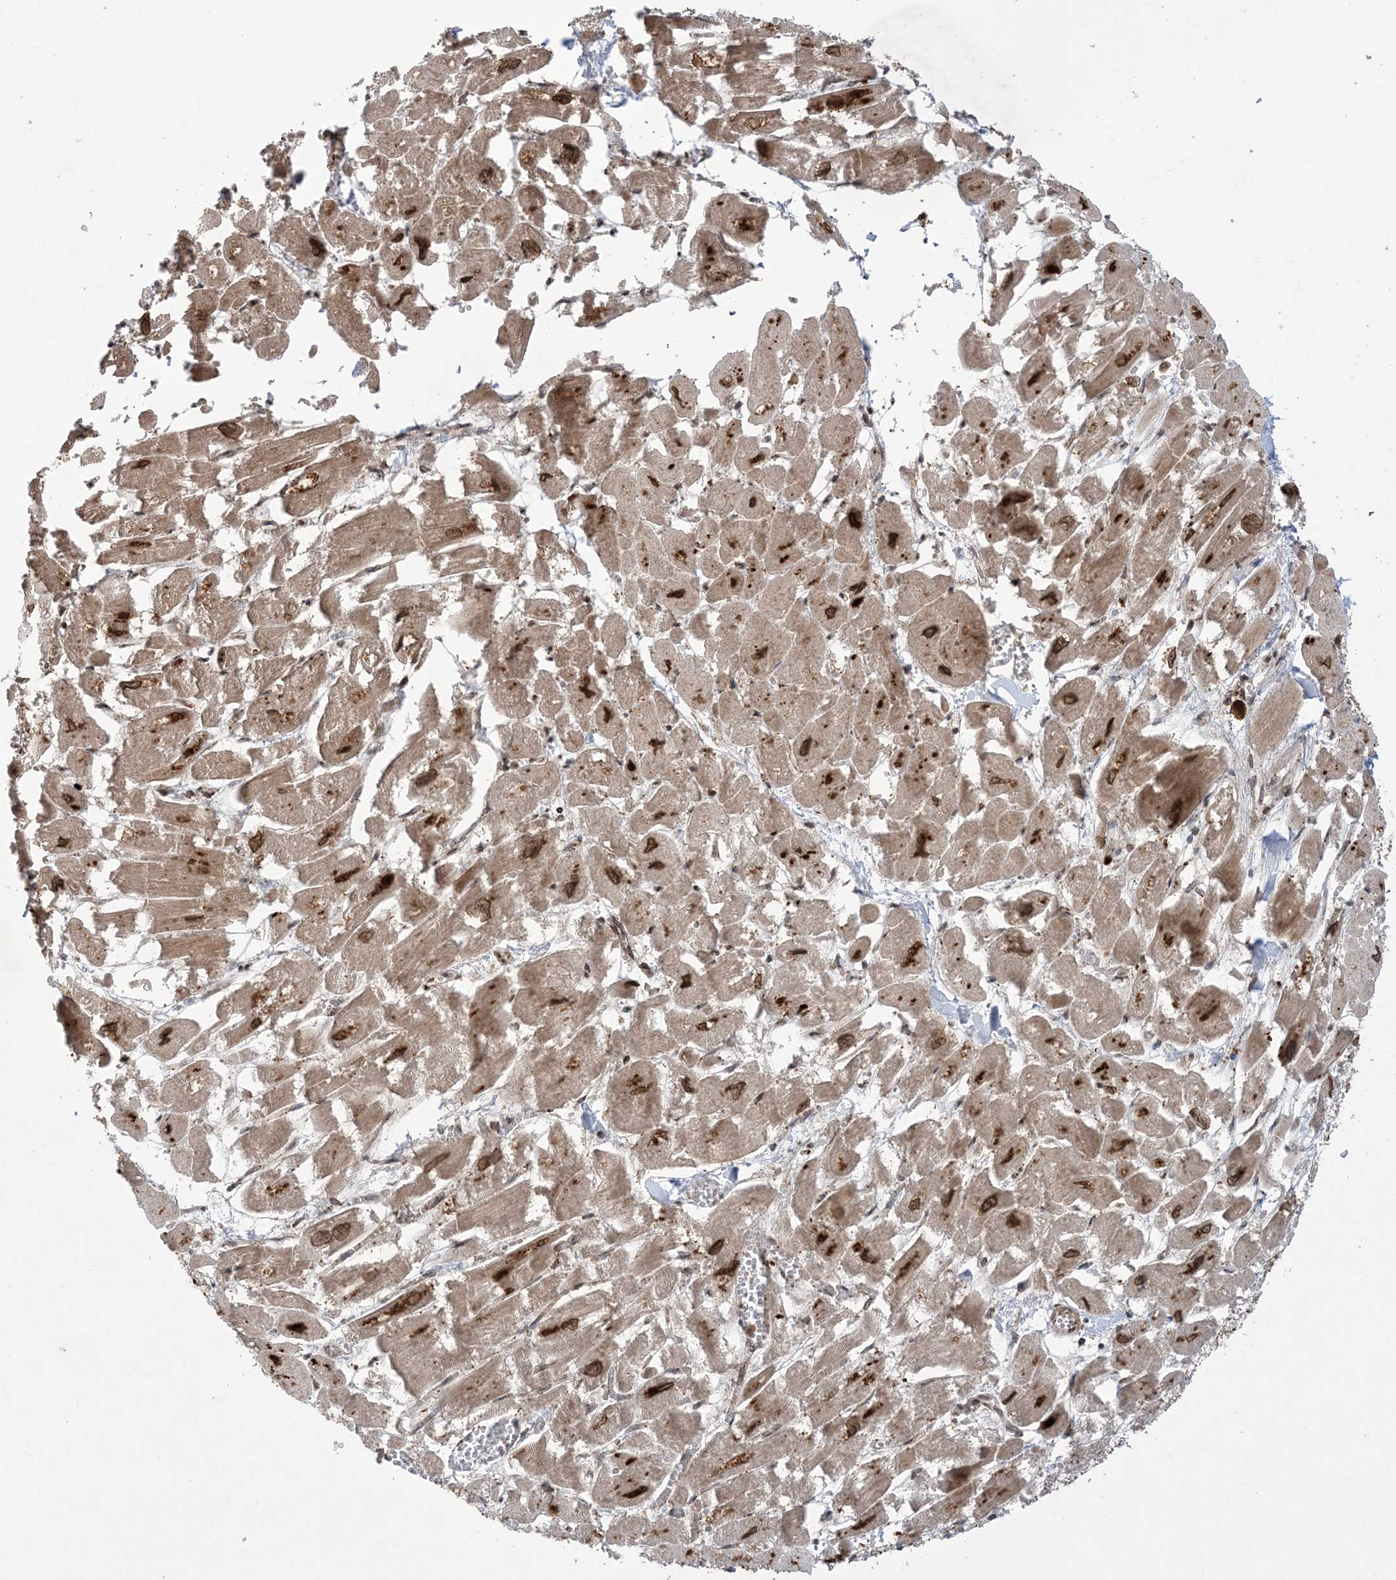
{"staining": {"intensity": "strong", "quantity": "25%-75%", "location": "cytoplasmic/membranous"}, "tissue": "heart muscle", "cell_type": "Cardiomyocytes", "image_type": "normal", "snomed": [{"axis": "morphology", "description": "Normal tissue, NOS"}, {"axis": "topography", "description": "Heart"}], "caption": "An immunohistochemistry micrograph of normal tissue is shown. Protein staining in brown highlights strong cytoplasmic/membranous positivity in heart muscle within cardiomyocytes. (DAB IHC, brown staining for protein, blue staining for nuclei).", "gene": "CASP4", "patient": {"sex": "male", "age": 54}}